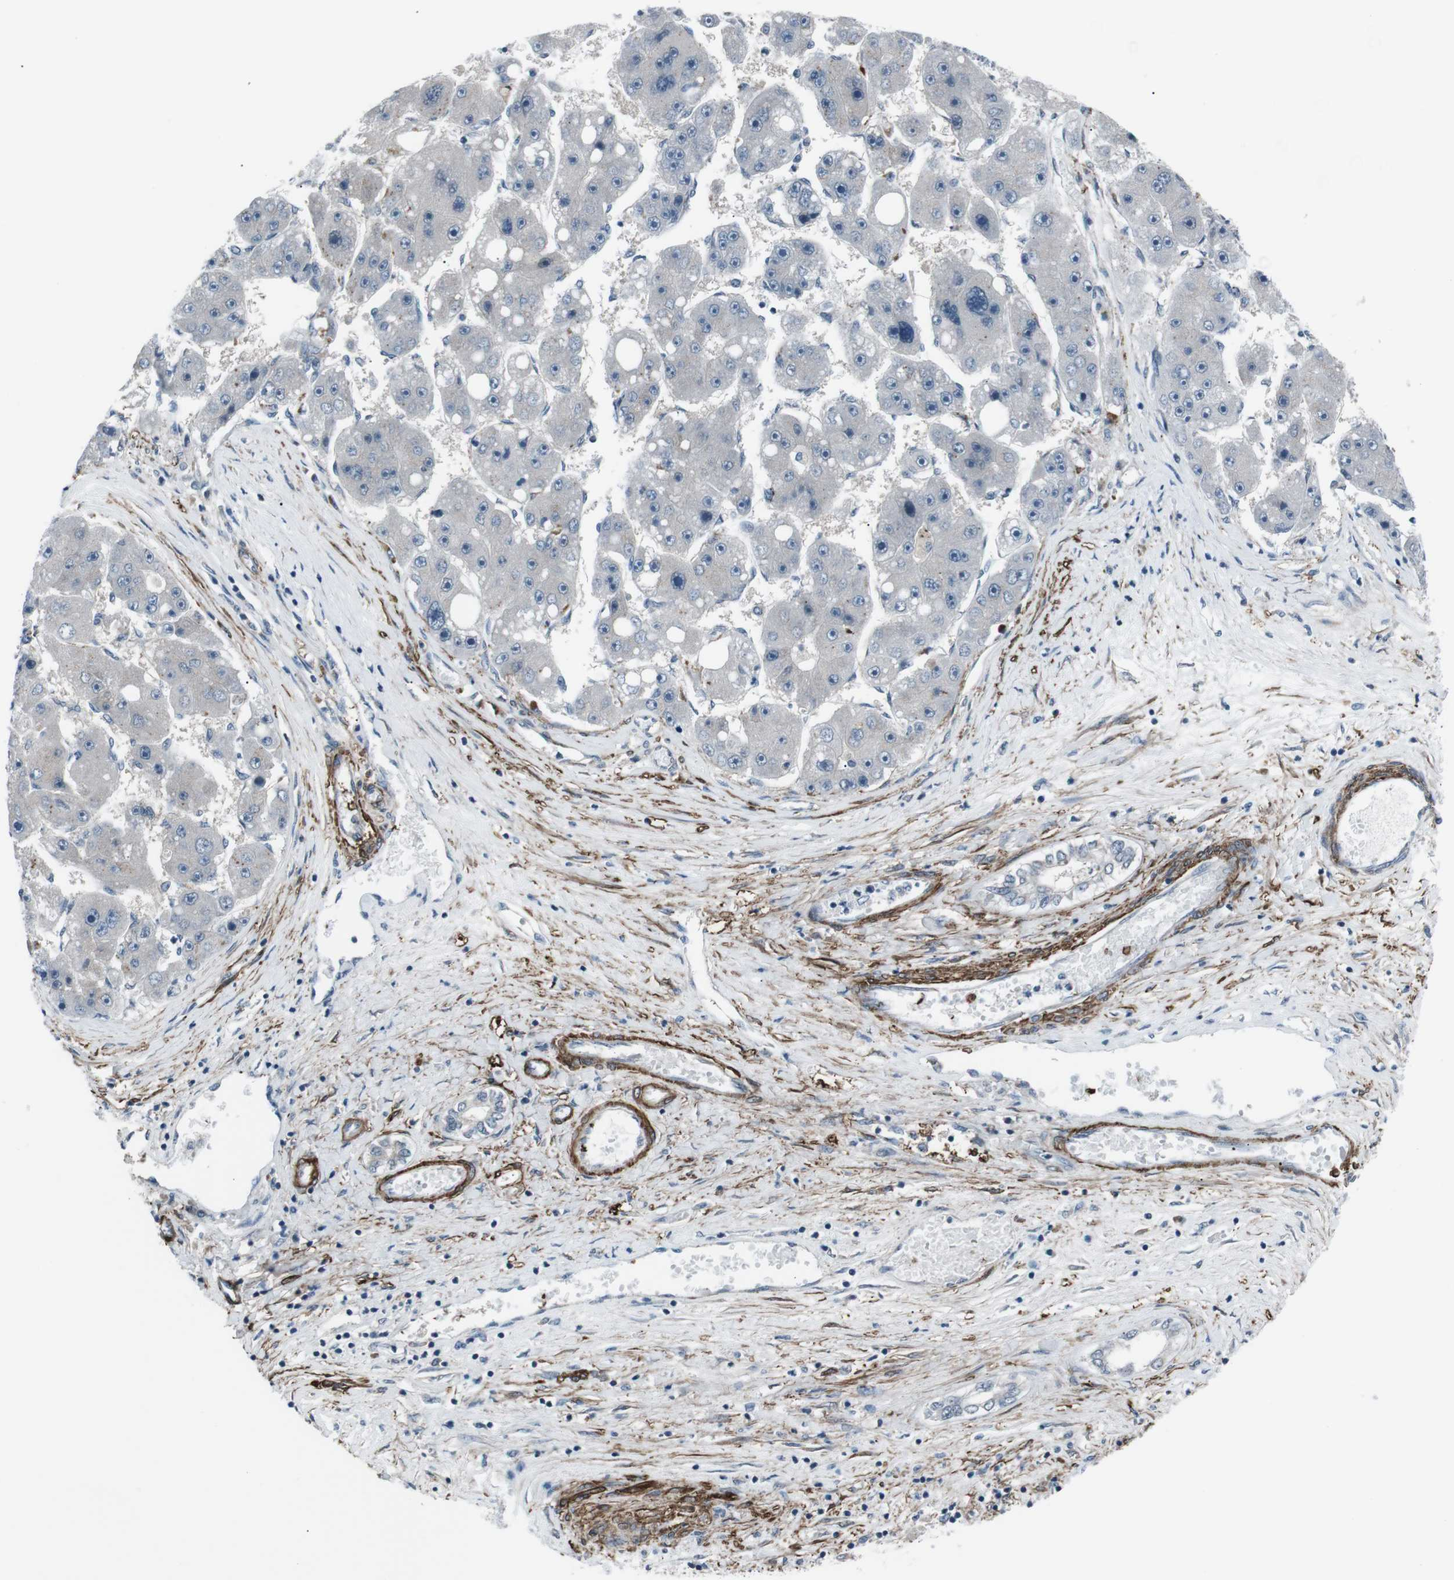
{"staining": {"intensity": "negative", "quantity": "none", "location": "none"}, "tissue": "liver cancer", "cell_type": "Tumor cells", "image_type": "cancer", "snomed": [{"axis": "morphology", "description": "Carcinoma, Hepatocellular, NOS"}, {"axis": "topography", "description": "Liver"}], "caption": "High magnification brightfield microscopy of hepatocellular carcinoma (liver) stained with DAB (3,3'-diaminobenzidine) (brown) and counterstained with hematoxylin (blue): tumor cells show no significant staining. (DAB (3,3'-diaminobenzidine) immunohistochemistry, high magnification).", "gene": "PDLIM5", "patient": {"sex": "female", "age": 61}}